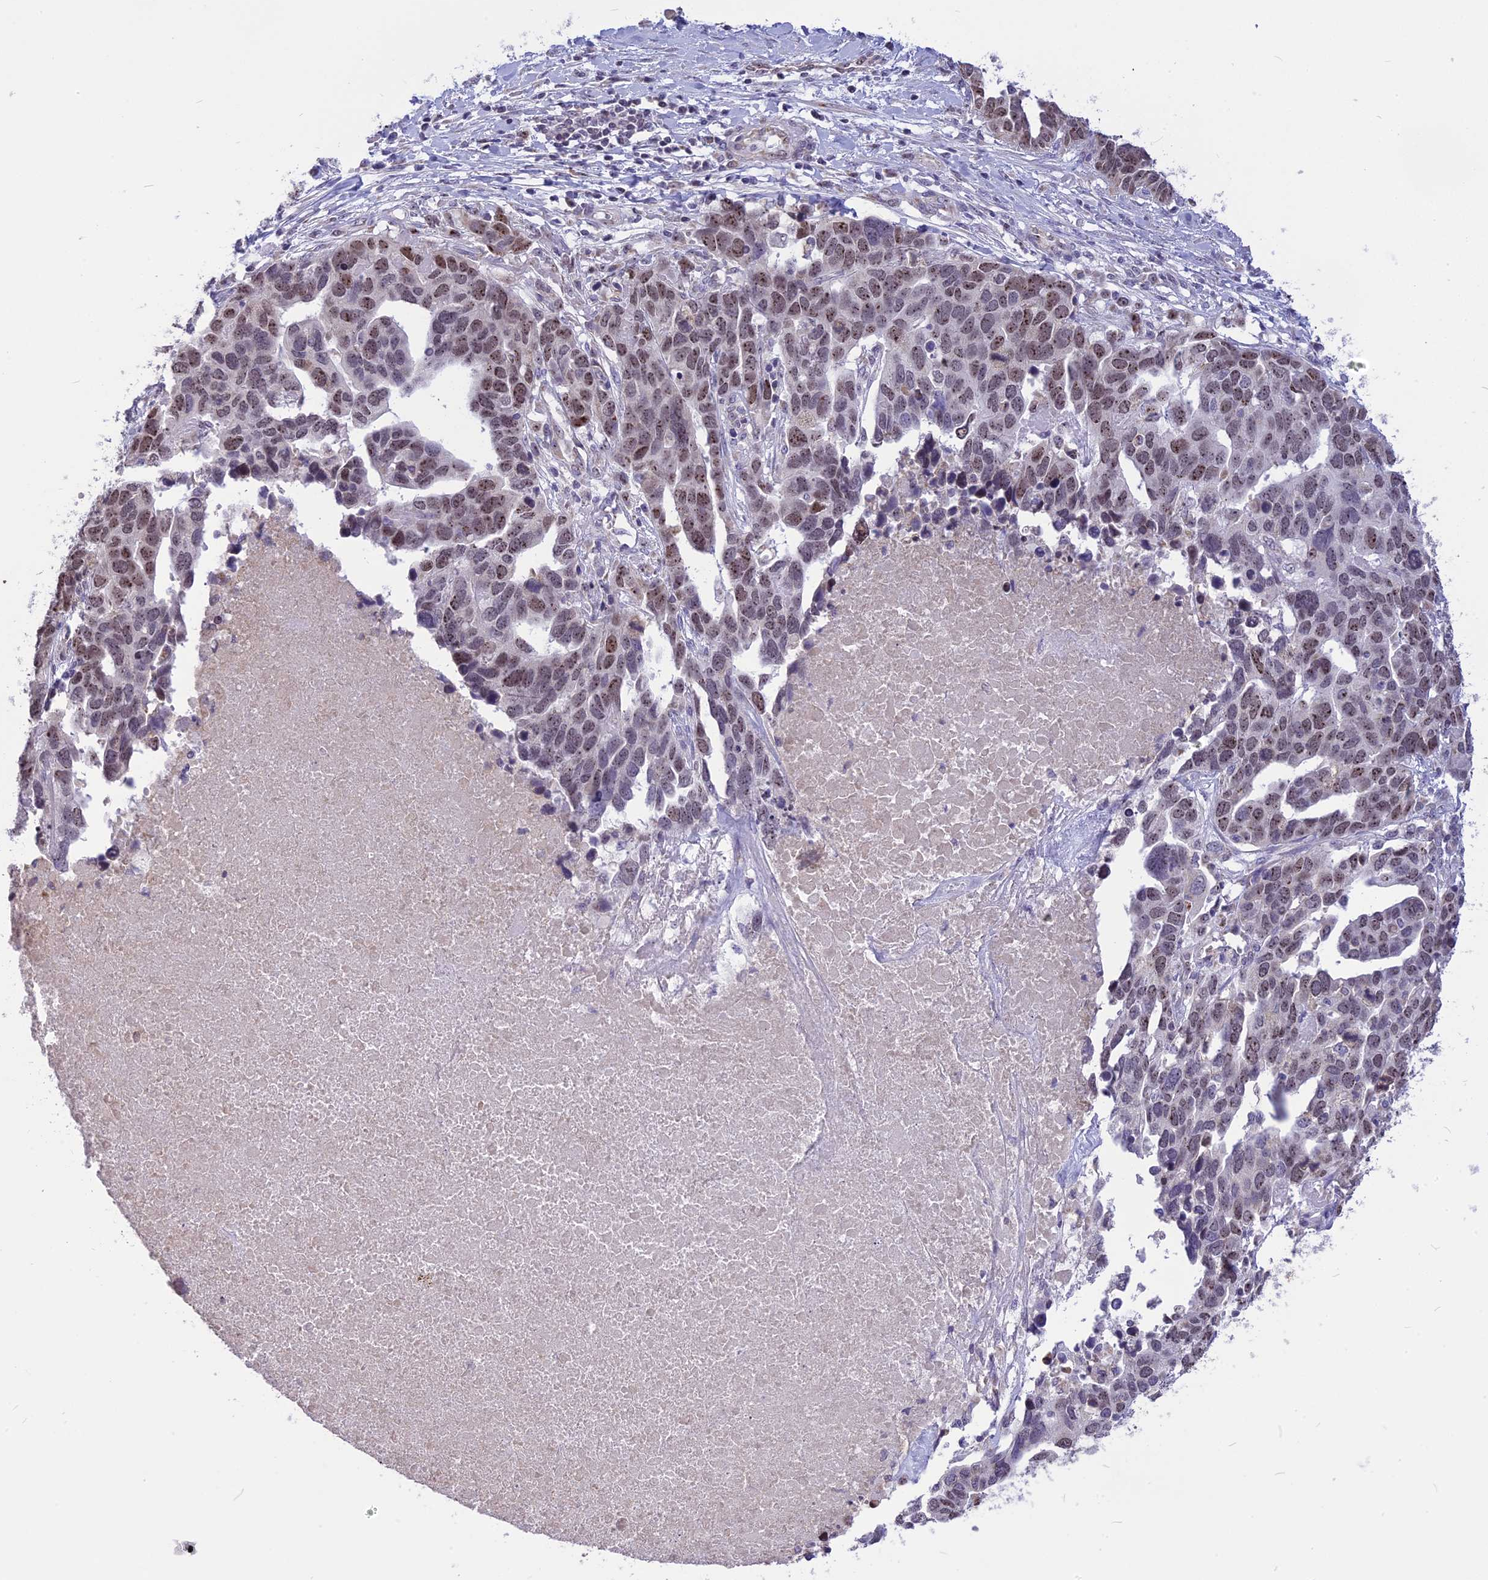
{"staining": {"intensity": "moderate", "quantity": ">75%", "location": "nuclear"}, "tissue": "ovarian cancer", "cell_type": "Tumor cells", "image_type": "cancer", "snomed": [{"axis": "morphology", "description": "Cystadenocarcinoma, serous, NOS"}, {"axis": "topography", "description": "Ovary"}], "caption": "Approximately >75% of tumor cells in ovarian cancer display moderate nuclear protein positivity as visualized by brown immunohistochemical staining.", "gene": "CMSS1", "patient": {"sex": "female", "age": 54}}